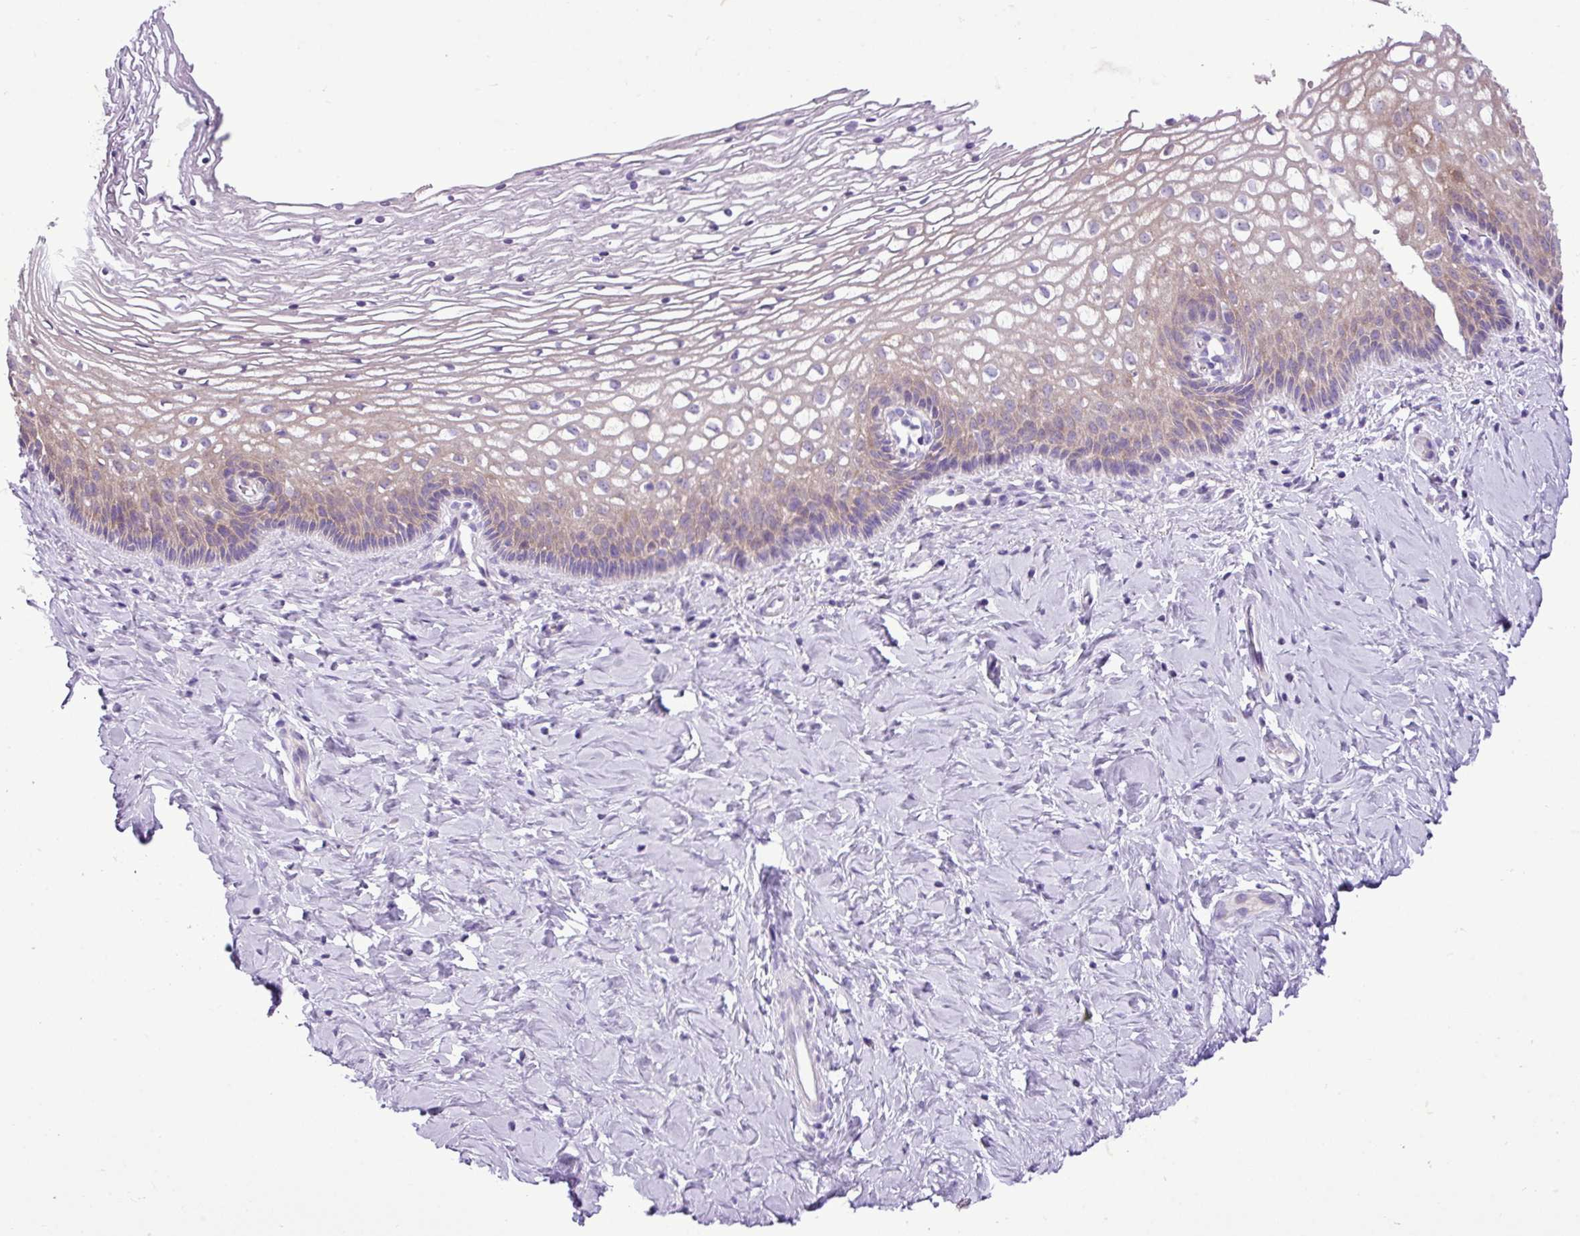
{"staining": {"intensity": "moderate", "quantity": "<25%", "location": "cytoplasmic/membranous"}, "tissue": "cervix", "cell_type": "Glandular cells", "image_type": "normal", "snomed": [{"axis": "morphology", "description": "Normal tissue, NOS"}, {"axis": "topography", "description": "Cervix"}], "caption": "This micrograph demonstrates IHC staining of unremarkable cervix, with low moderate cytoplasmic/membranous staining in about <25% of glandular cells.", "gene": "ZSCAN5A", "patient": {"sex": "female", "age": 36}}